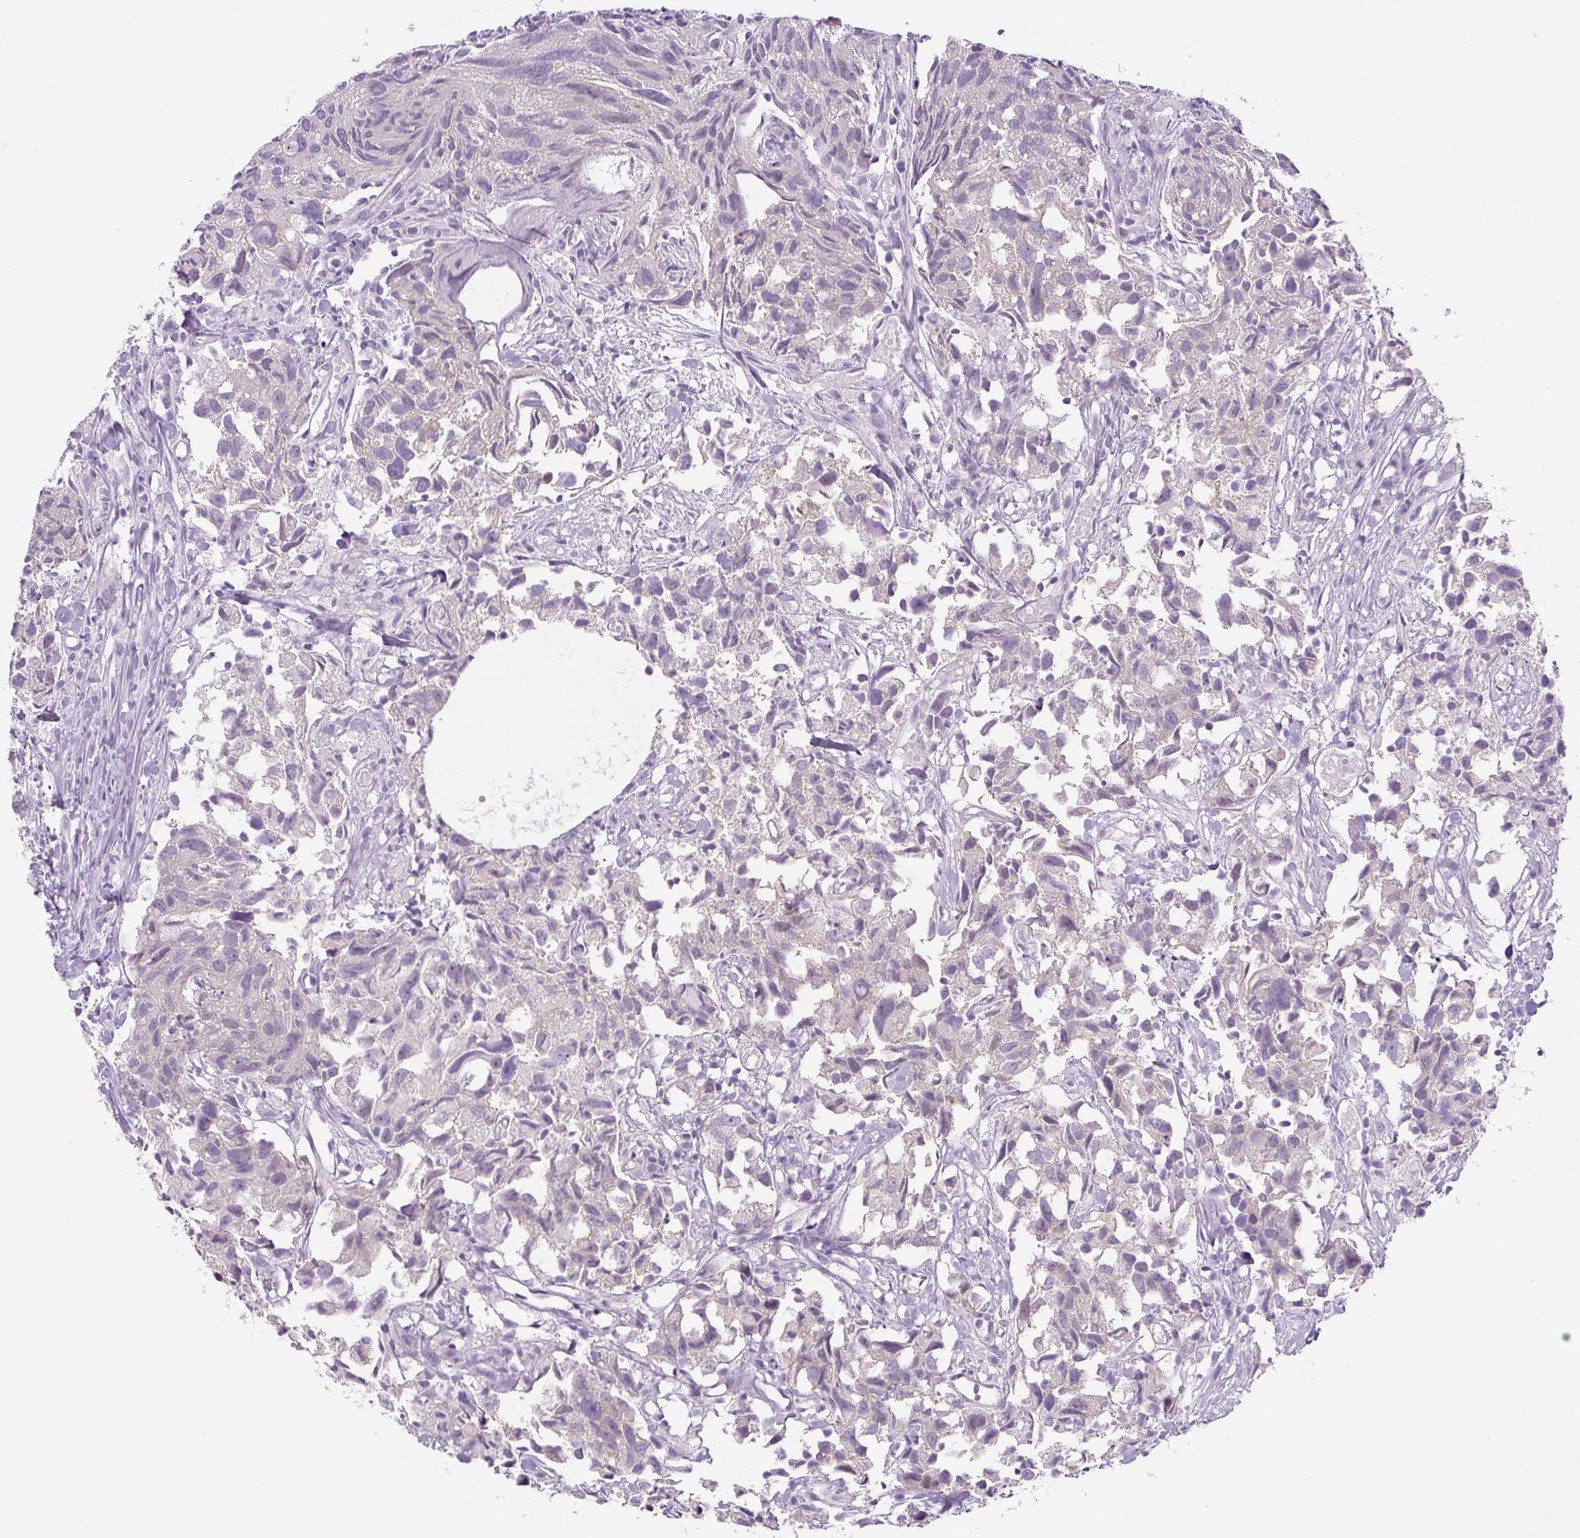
{"staining": {"intensity": "negative", "quantity": "none", "location": "none"}, "tissue": "urothelial cancer", "cell_type": "Tumor cells", "image_type": "cancer", "snomed": [{"axis": "morphology", "description": "Urothelial carcinoma, High grade"}, {"axis": "topography", "description": "Urinary bladder"}], "caption": "This is an IHC histopathology image of human high-grade urothelial carcinoma. There is no expression in tumor cells.", "gene": "ADAMTS19", "patient": {"sex": "female", "age": 75}}